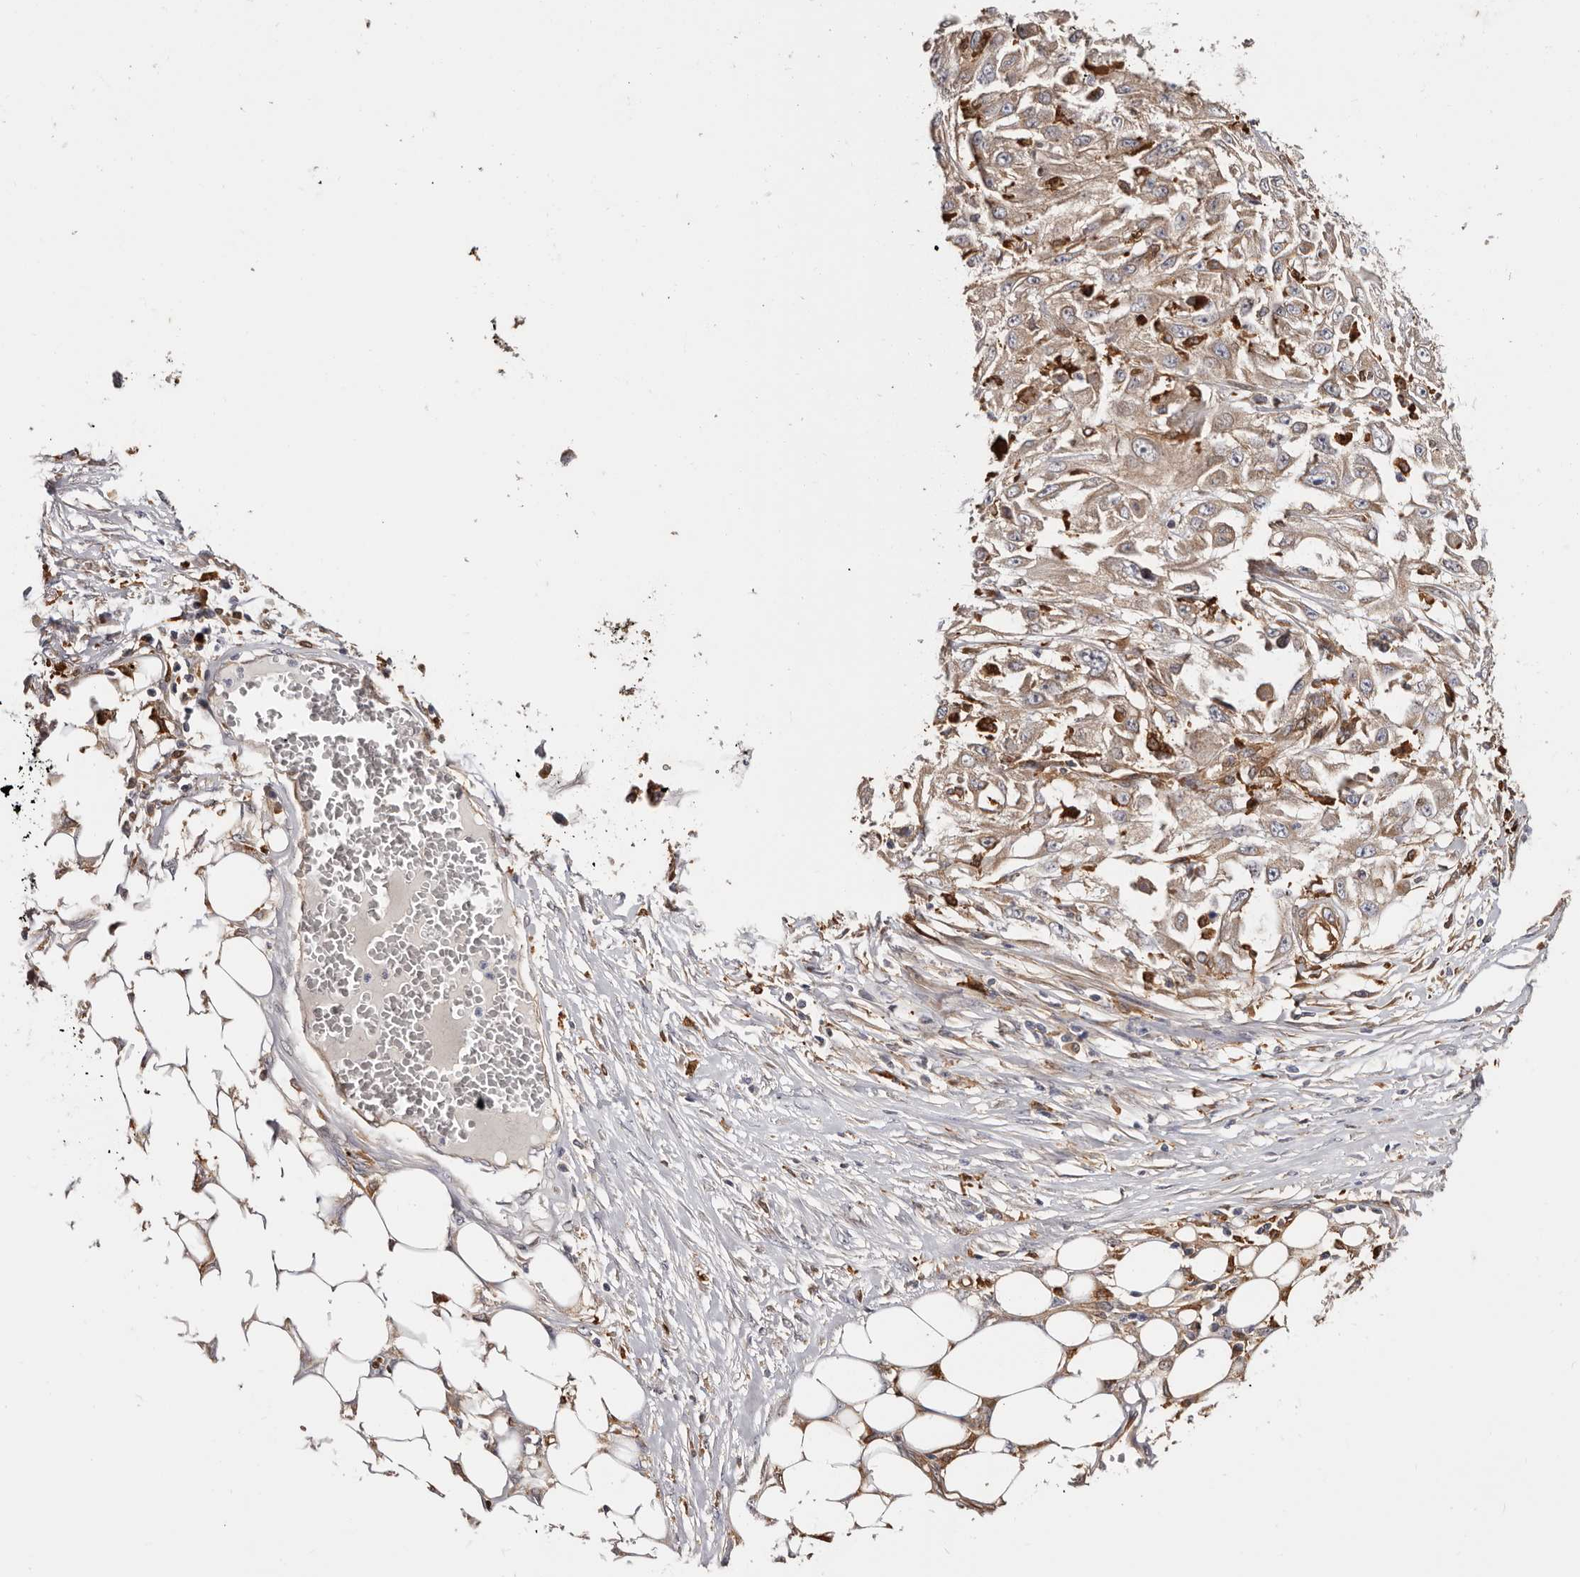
{"staining": {"intensity": "weak", "quantity": ">75%", "location": "cytoplasmic/membranous"}, "tissue": "skin cancer", "cell_type": "Tumor cells", "image_type": "cancer", "snomed": [{"axis": "morphology", "description": "Squamous cell carcinoma, NOS"}, {"axis": "morphology", "description": "Squamous cell carcinoma, metastatic, NOS"}, {"axis": "topography", "description": "Skin"}, {"axis": "topography", "description": "Lymph node"}], "caption": "Immunohistochemical staining of squamous cell carcinoma (skin) reveals low levels of weak cytoplasmic/membranous positivity in about >75% of tumor cells. The protein of interest is stained brown, and the nuclei are stained in blue (DAB (3,3'-diaminobenzidine) IHC with brightfield microscopy, high magnification).", "gene": "LAP3", "patient": {"sex": "male", "age": 75}}